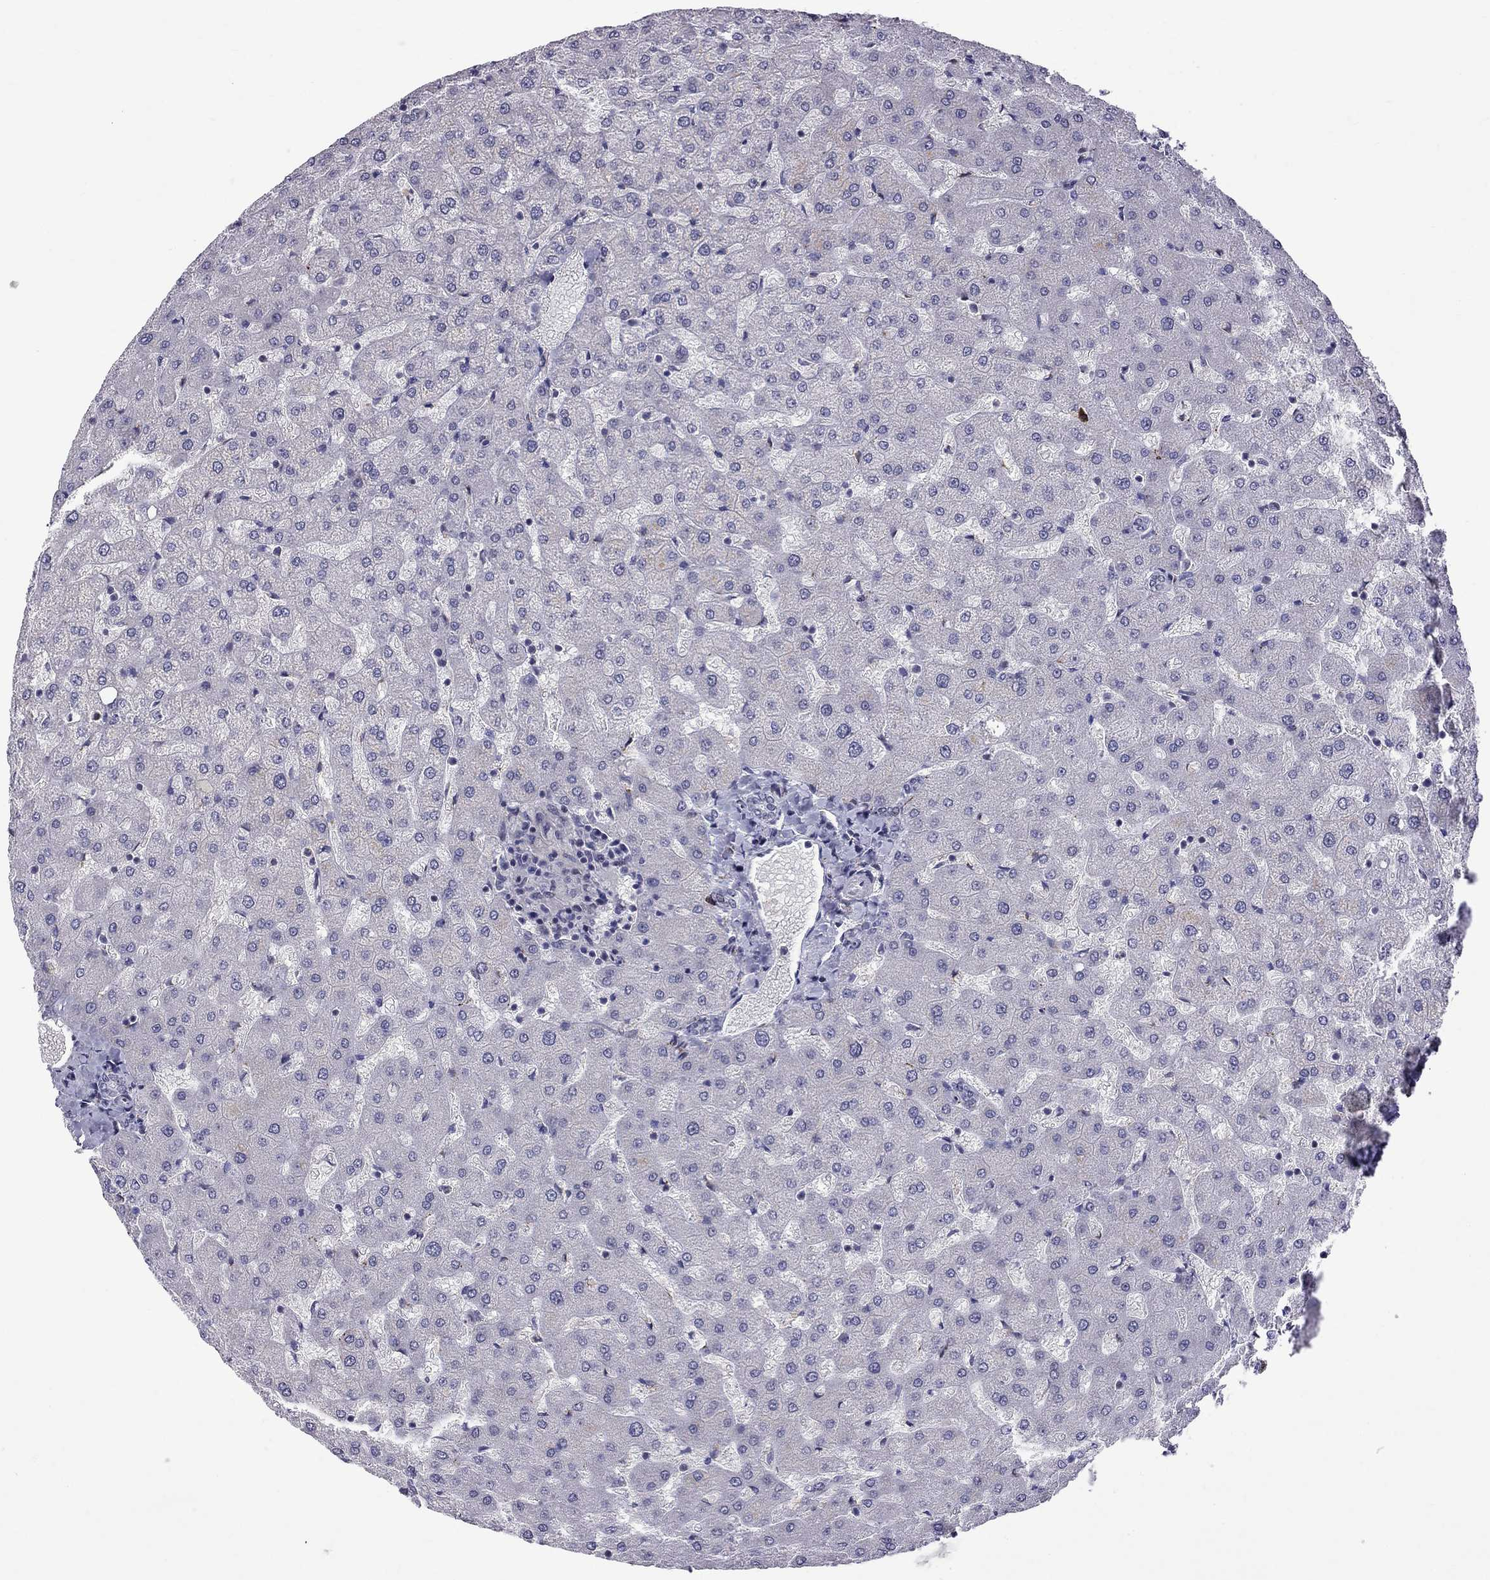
{"staining": {"intensity": "negative", "quantity": "none", "location": "none"}, "tissue": "liver", "cell_type": "Cholangiocytes", "image_type": "normal", "snomed": [{"axis": "morphology", "description": "Normal tissue, NOS"}, {"axis": "topography", "description": "Liver"}], "caption": "The IHC histopathology image has no significant expression in cholangiocytes of liver. (DAB IHC, high magnification).", "gene": "RTL9", "patient": {"sex": "female", "age": 50}}